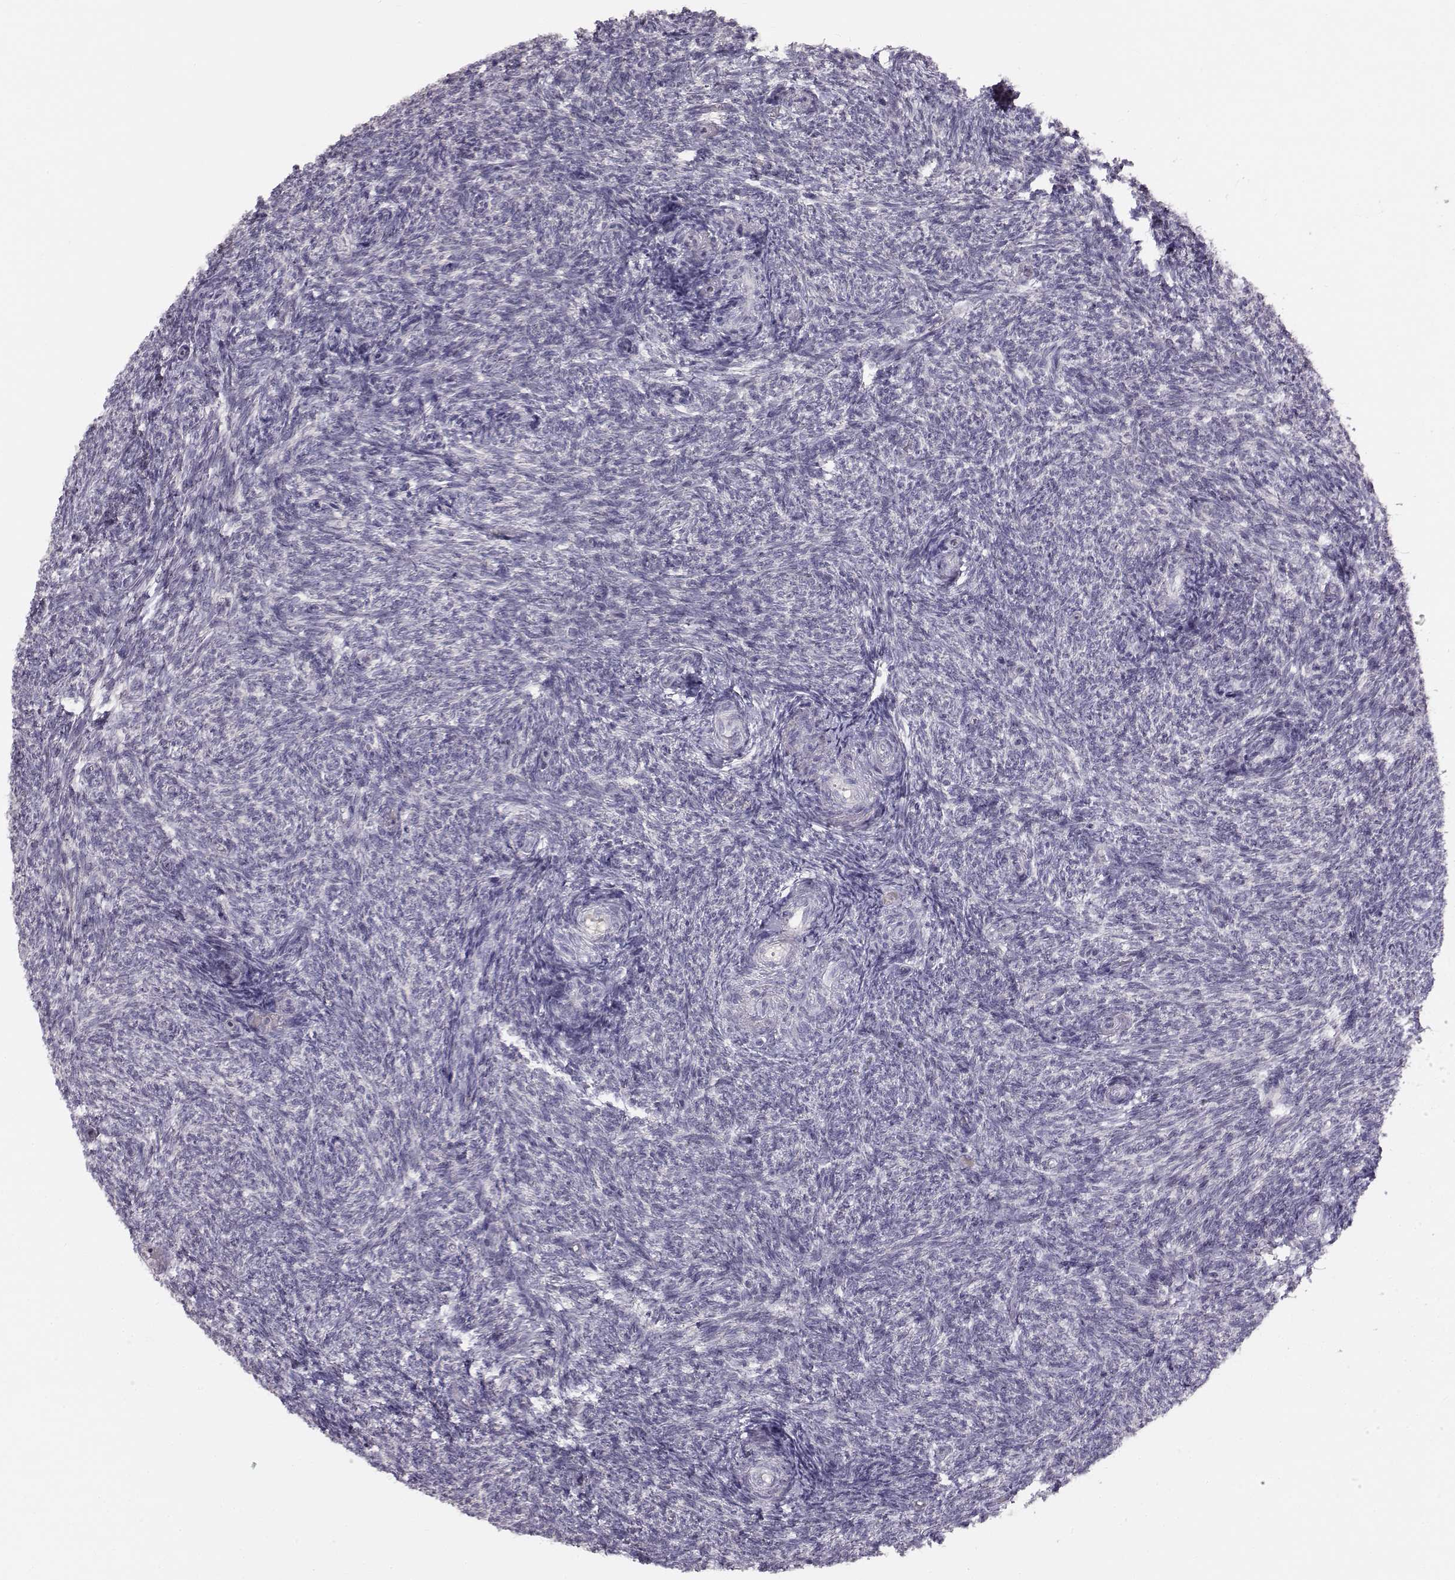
{"staining": {"intensity": "weak", "quantity": "25%-75%", "location": "cytoplasmic/membranous"}, "tissue": "ovary", "cell_type": "Follicle cells", "image_type": "normal", "snomed": [{"axis": "morphology", "description": "Normal tissue, NOS"}, {"axis": "topography", "description": "Ovary"}], "caption": "A high-resolution photomicrograph shows immunohistochemistry (IHC) staining of normal ovary, which shows weak cytoplasmic/membranous positivity in approximately 25%-75% of follicle cells.", "gene": "ACSL6", "patient": {"sex": "female", "age": 39}}